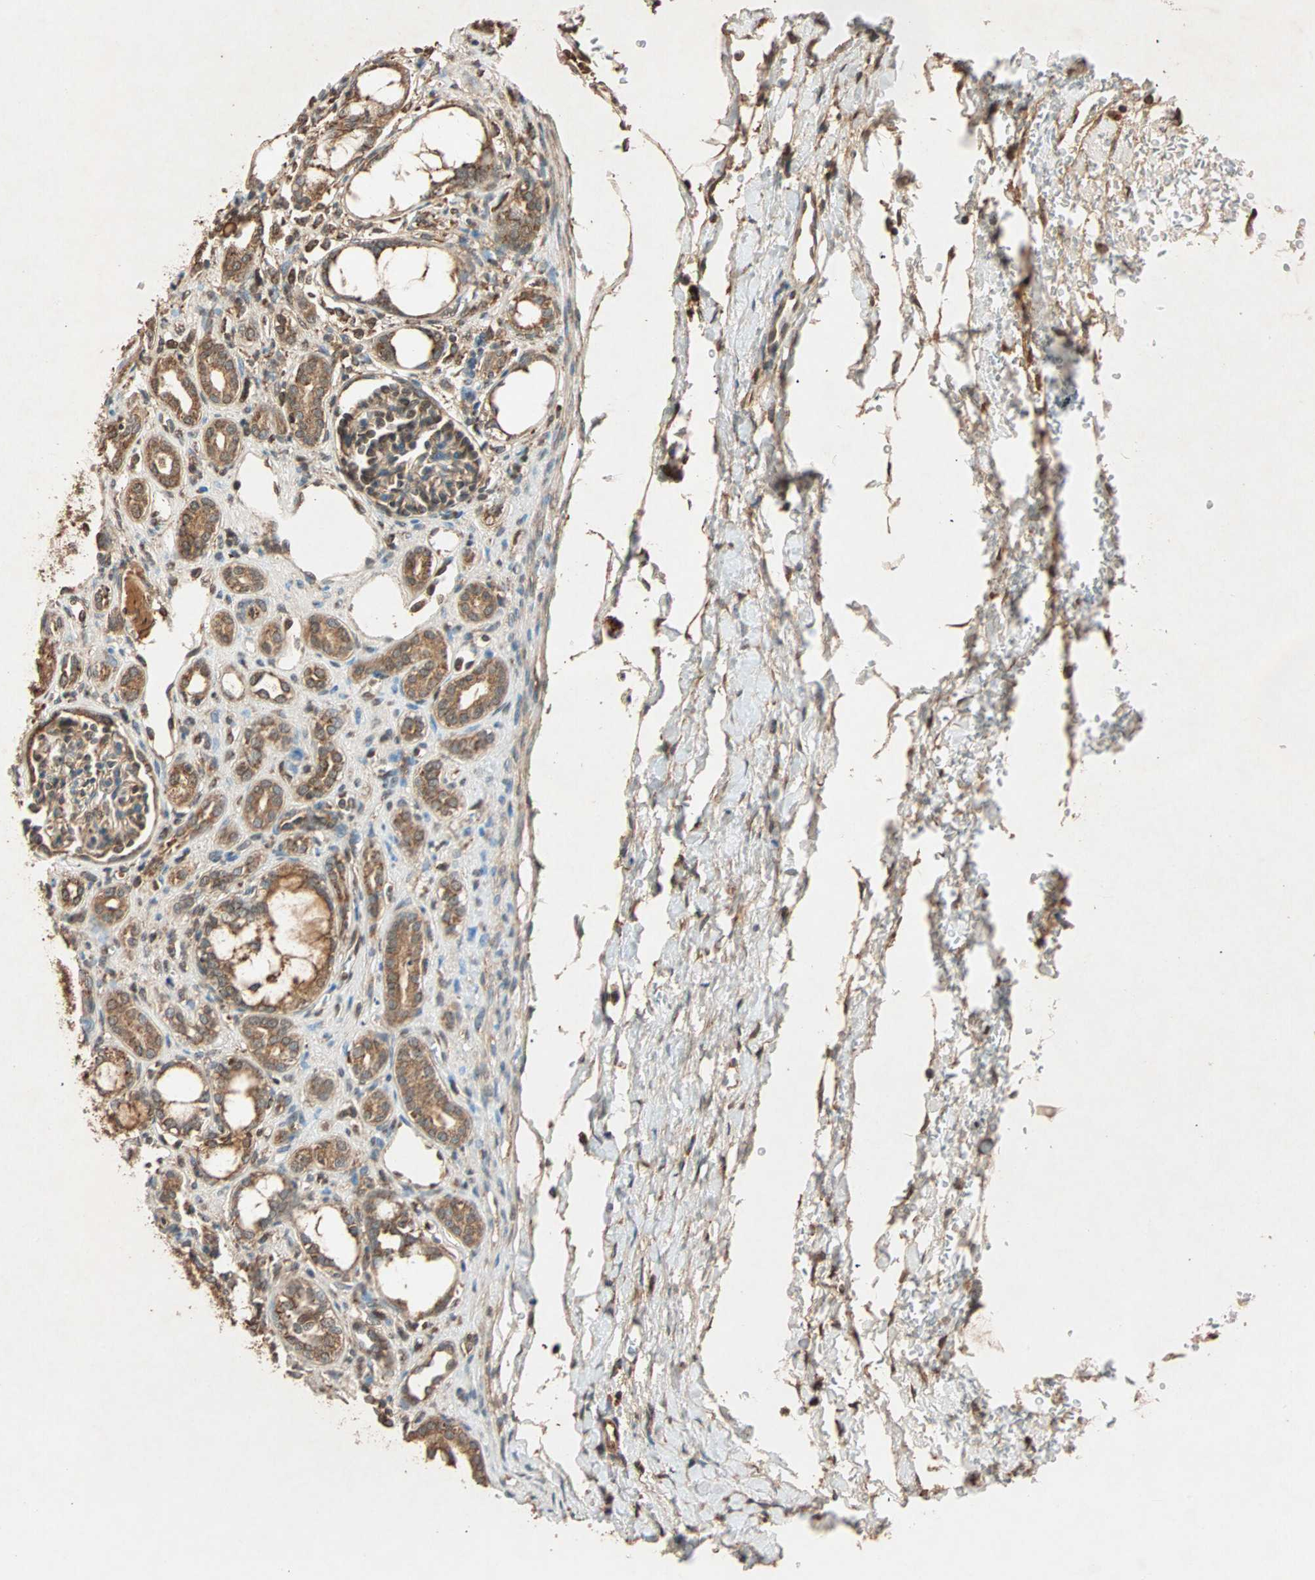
{"staining": {"intensity": "moderate", "quantity": ">75%", "location": "cytoplasmic/membranous"}, "tissue": "kidney", "cell_type": "Cells in glomeruli", "image_type": "normal", "snomed": [{"axis": "morphology", "description": "Normal tissue, NOS"}, {"axis": "topography", "description": "Kidney"}], "caption": "A micrograph of kidney stained for a protein reveals moderate cytoplasmic/membranous brown staining in cells in glomeruli. (brown staining indicates protein expression, while blue staining denotes nuclei).", "gene": "MAPK1", "patient": {"sex": "male", "age": 7}}